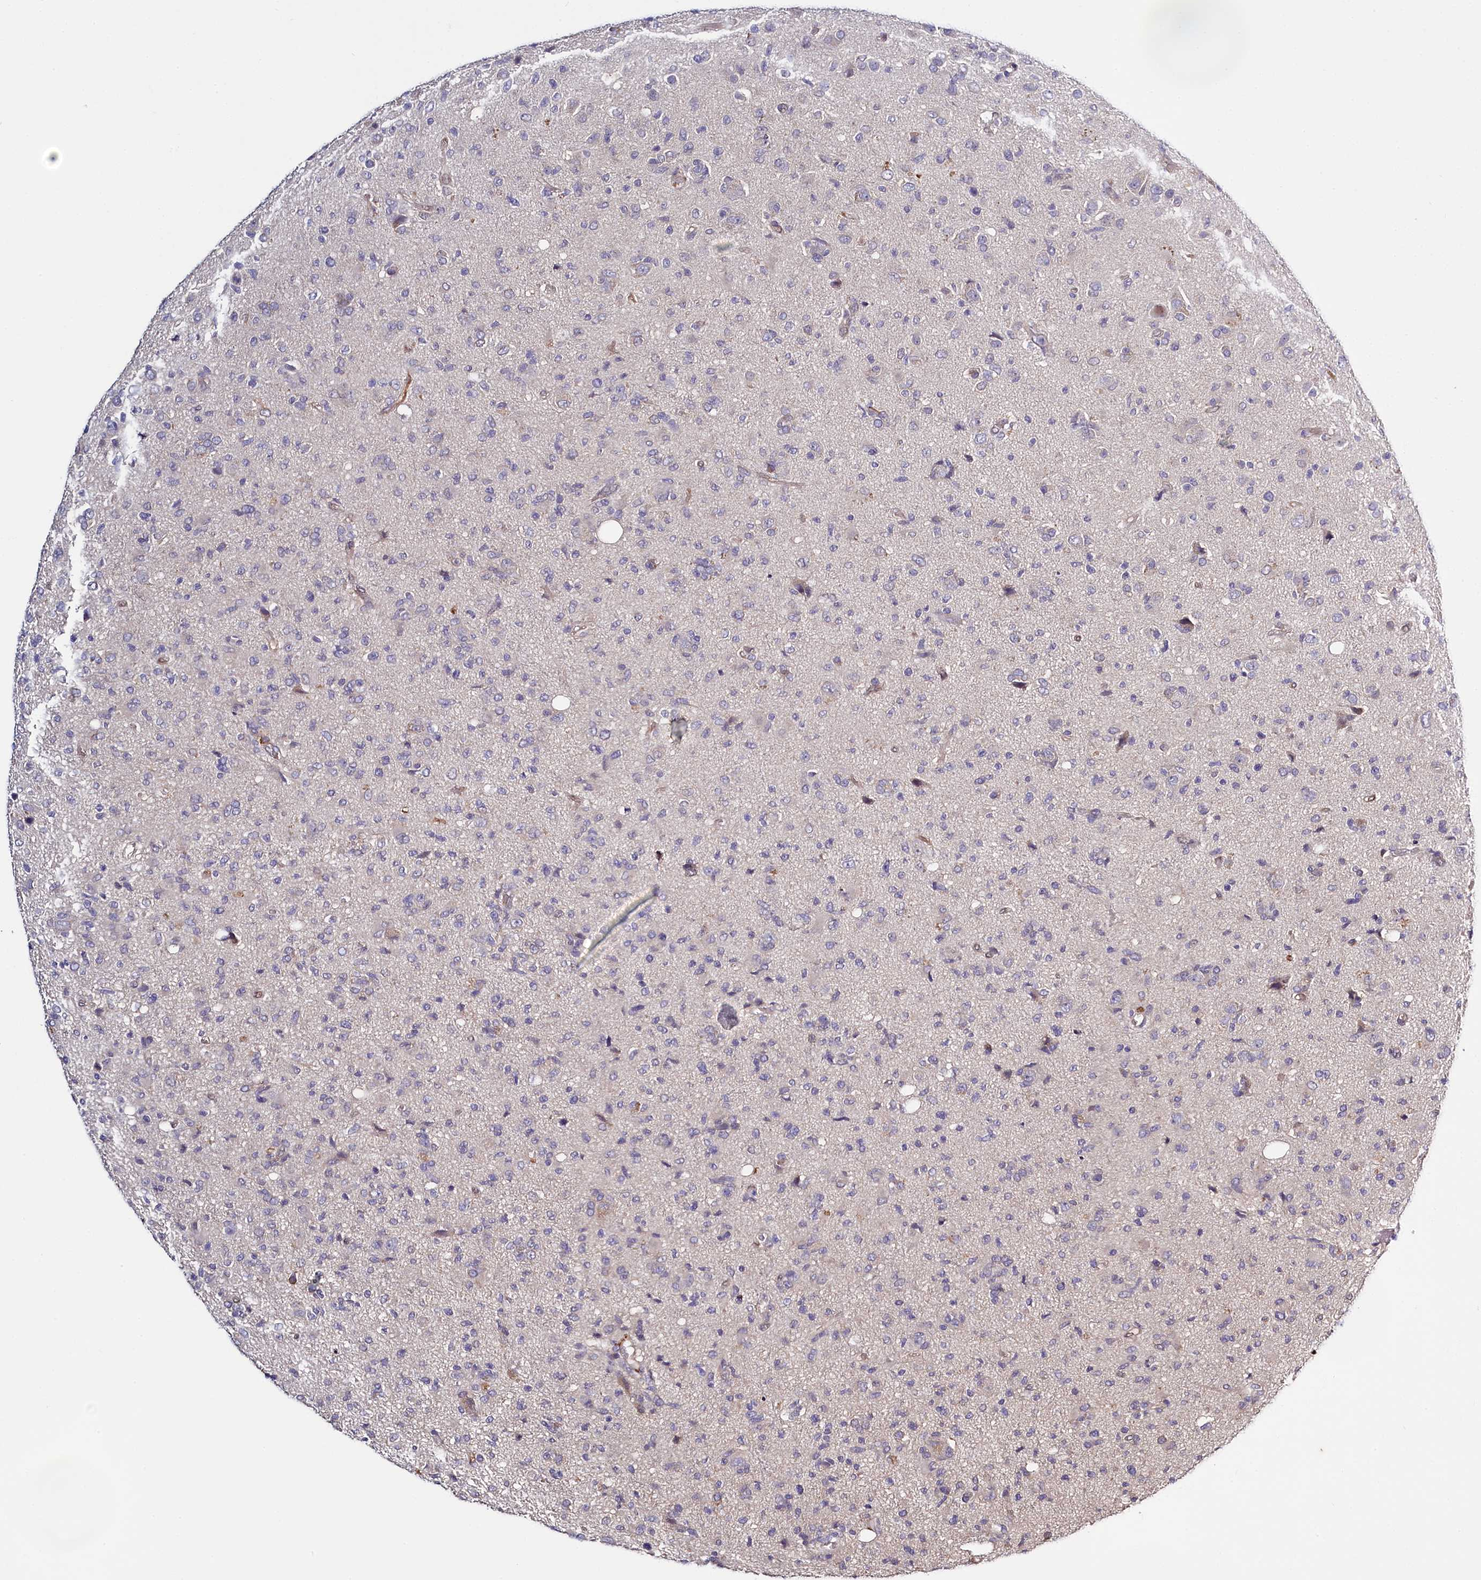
{"staining": {"intensity": "negative", "quantity": "none", "location": "none"}, "tissue": "glioma", "cell_type": "Tumor cells", "image_type": "cancer", "snomed": [{"axis": "morphology", "description": "Glioma, malignant, High grade"}, {"axis": "topography", "description": "Brain"}], "caption": "High power microscopy histopathology image of an IHC histopathology image of malignant high-grade glioma, revealing no significant expression in tumor cells.", "gene": "PDE6D", "patient": {"sex": "female", "age": 57}}